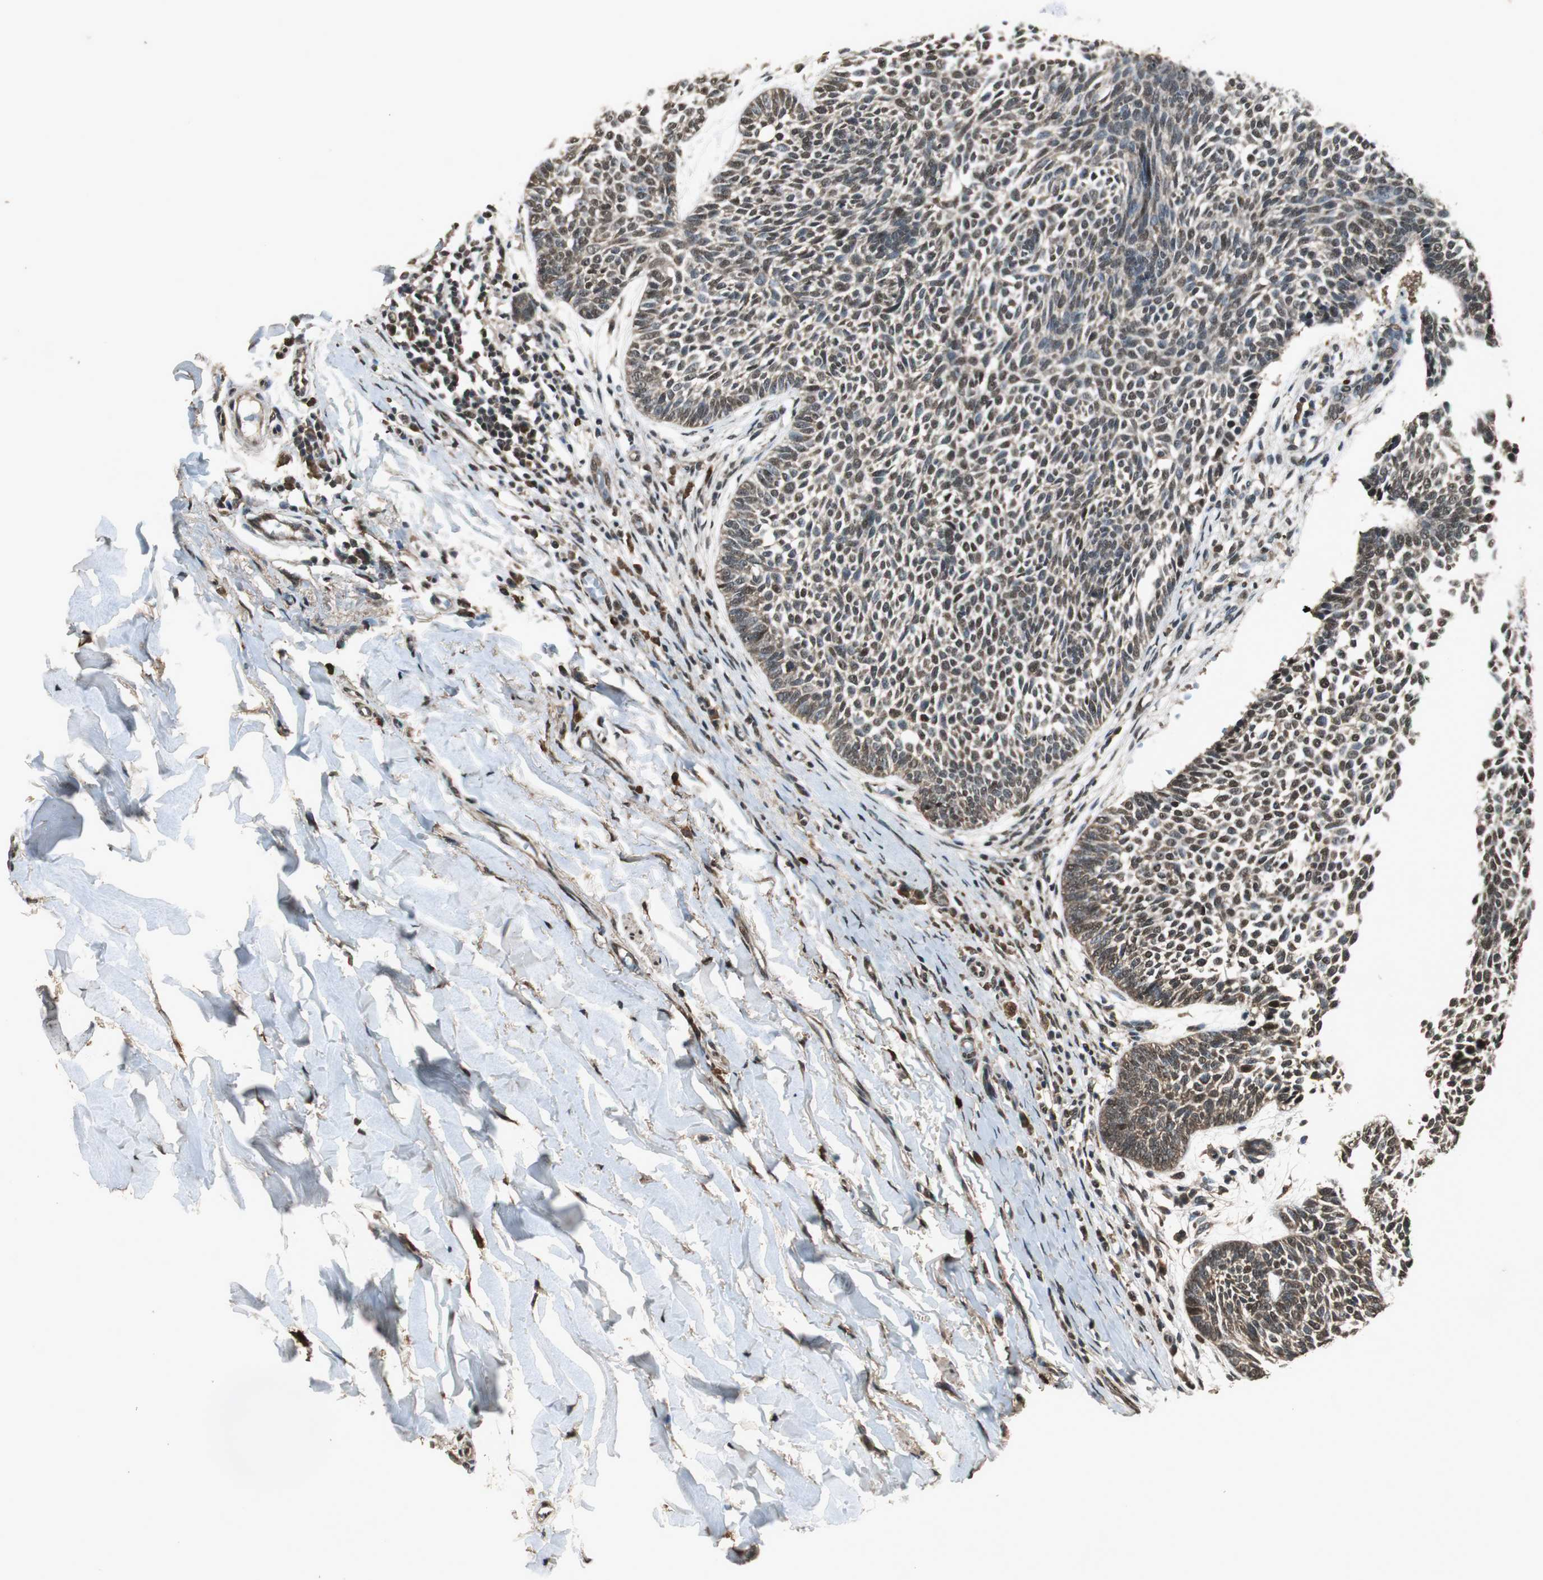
{"staining": {"intensity": "moderate", "quantity": ">75%", "location": "cytoplasmic/membranous,nuclear"}, "tissue": "skin cancer", "cell_type": "Tumor cells", "image_type": "cancer", "snomed": [{"axis": "morphology", "description": "Normal tissue, NOS"}, {"axis": "morphology", "description": "Basal cell carcinoma"}, {"axis": "topography", "description": "Skin"}], "caption": "Human skin cancer stained with a protein marker shows moderate staining in tumor cells.", "gene": "PPP1R13B", "patient": {"sex": "male", "age": 87}}